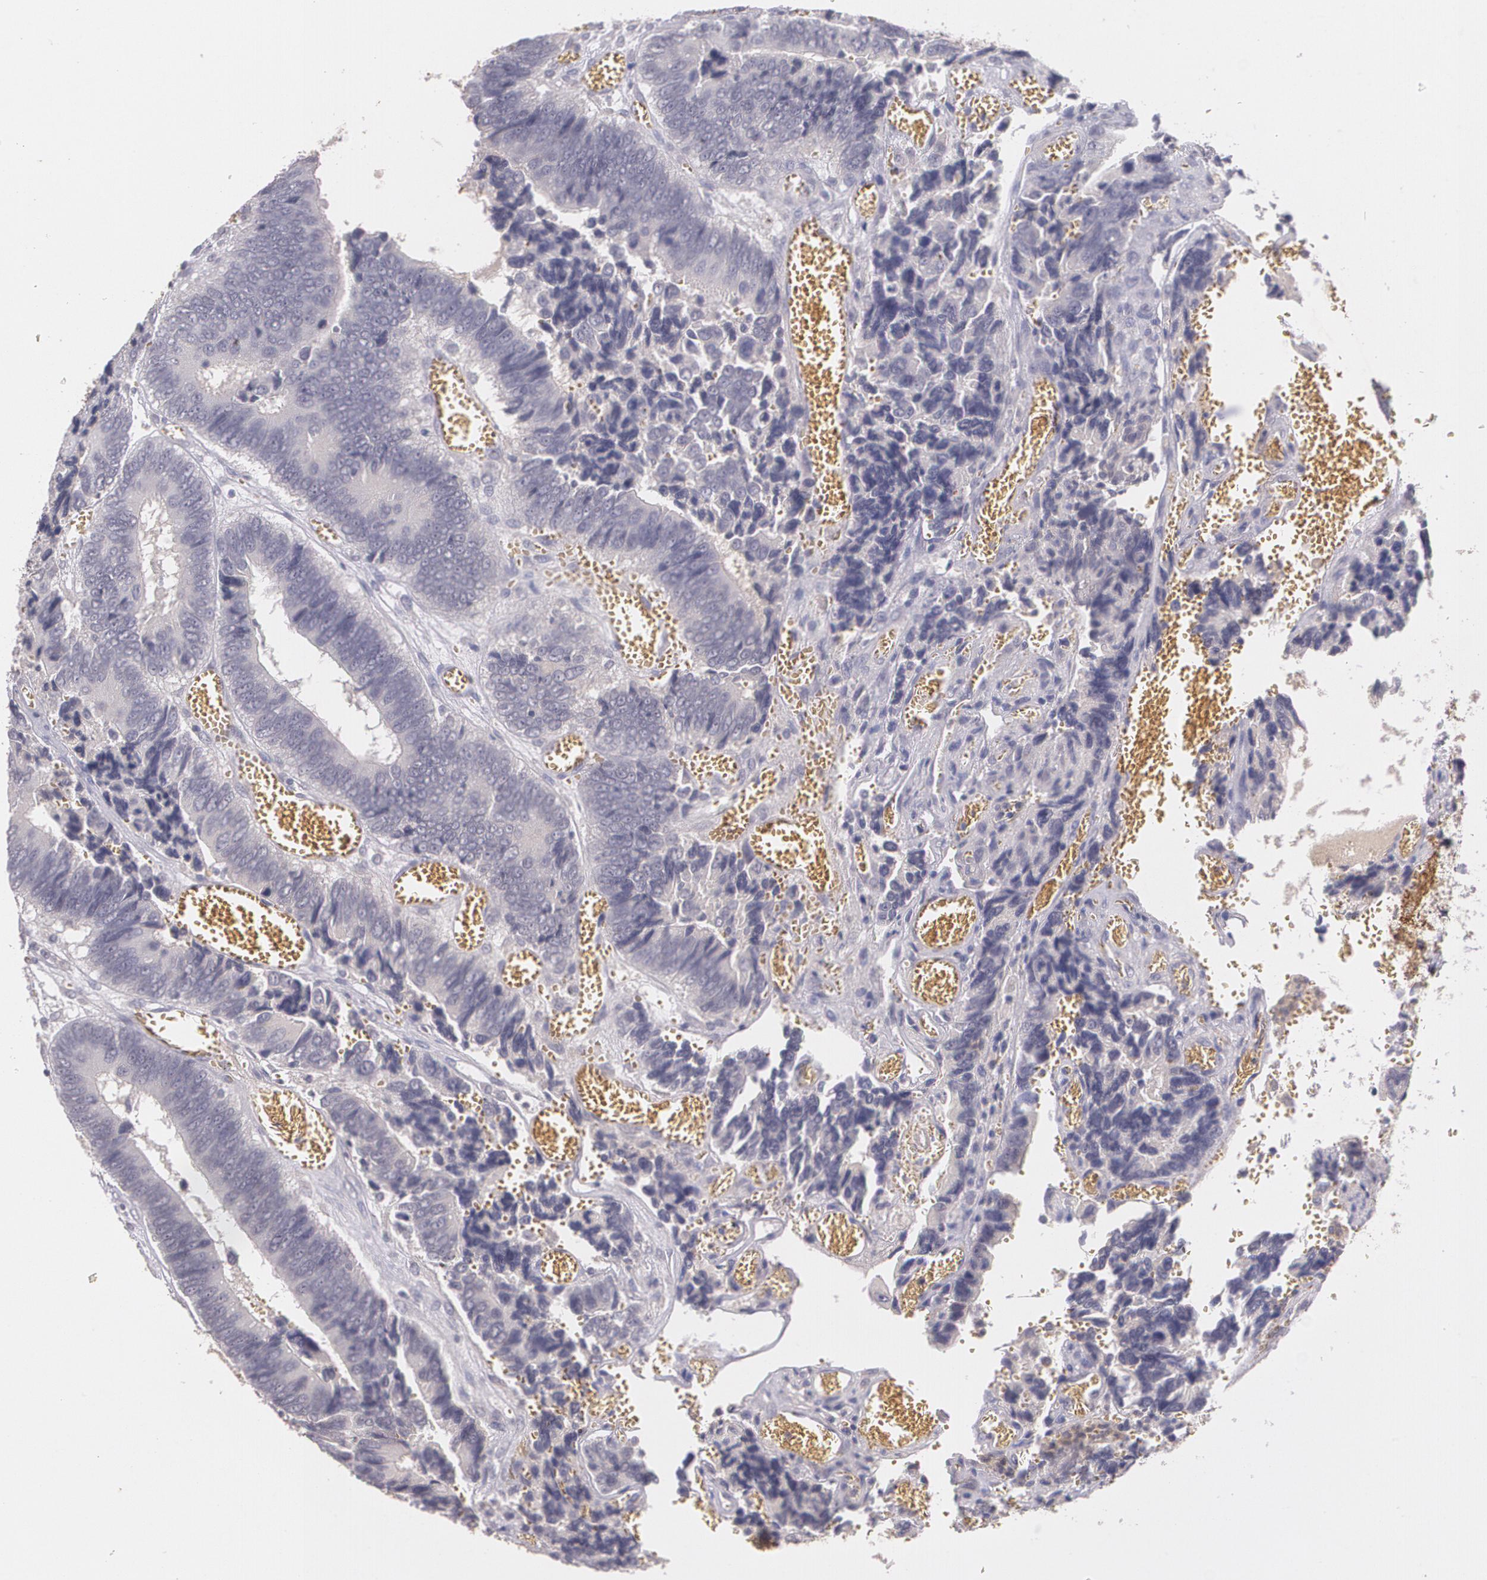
{"staining": {"intensity": "negative", "quantity": "none", "location": "none"}, "tissue": "colorectal cancer", "cell_type": "Tumor cells", "image_type": "cancer", "snomed": [{"axis": "morphology", "description": "Adenocarcinoma, NOS"}, {"axis": "topography", "description": "Colon"}], "caption": "The image reveals no significant positivity in tumor cells of adenocarcinoma (colorectal). (Brightfield microscopy of DAB IHC at high magnification).", "gene": "TM4SF1", "patient": {"sex": "male", "age": 72}}